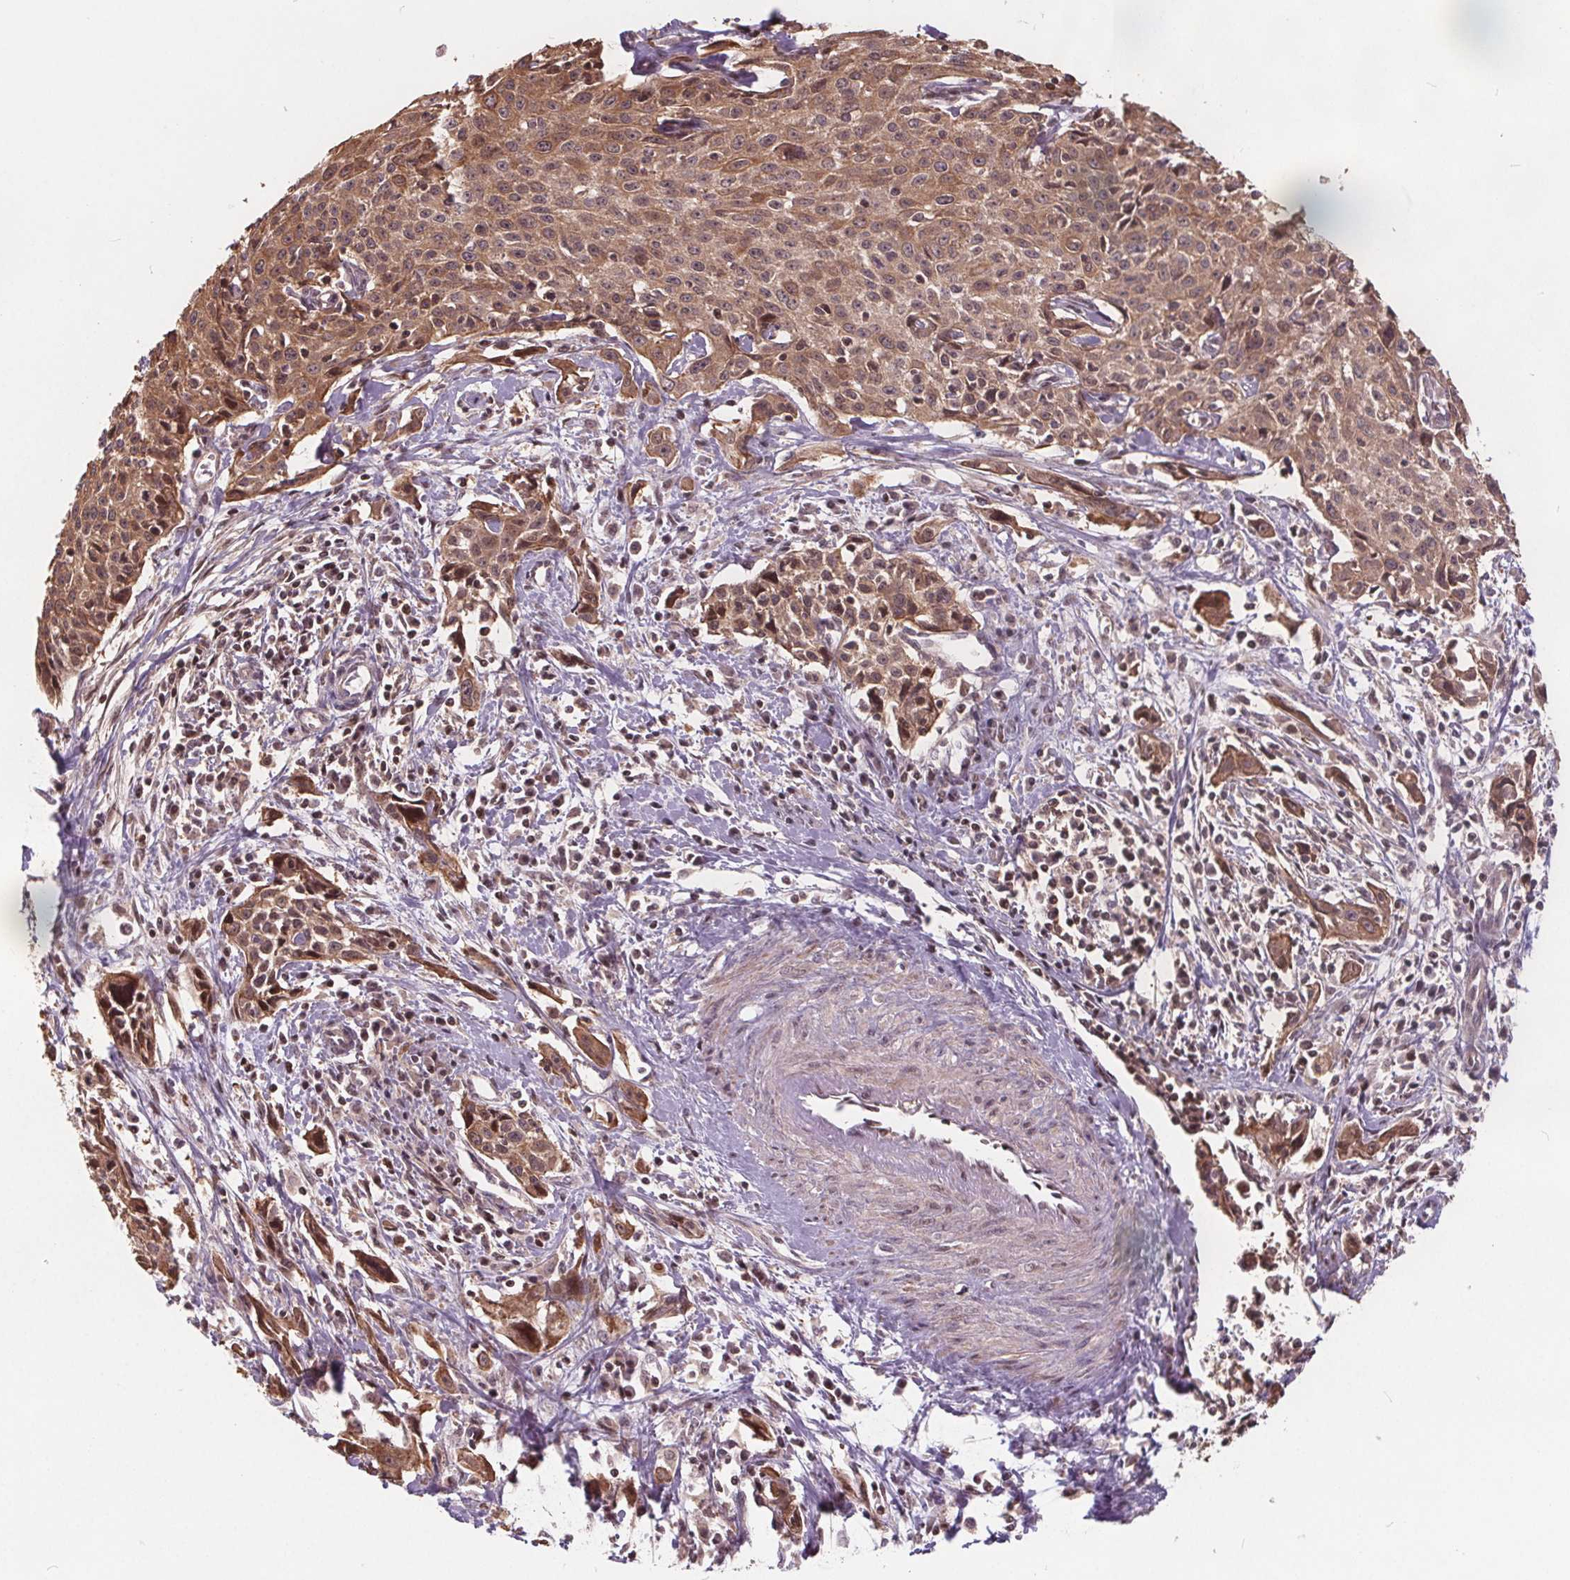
{"staining": {"intensity": "moderate", "quantity": ">75%", "location": "cytoplasmic/membranous"}, "tissue": "cervical cancer", "cell_type": "Tumor cells", "image_type": "cancer", "snomed": [{"axis": "morphology", "description": "Squamous cell carcinoma, NOS"}, {"axis": "topography", "description": "Cervix"}], "caption": "Tumor cells reveal medium levels of moderate cytoplasmic/membranous positivity in approximately >75% of cells in human cervical cancer. (IHC, brightfield microscopy, high magnification).", "gene": "HIF1AN", "patient": {"sex": "female", "age": 38}}